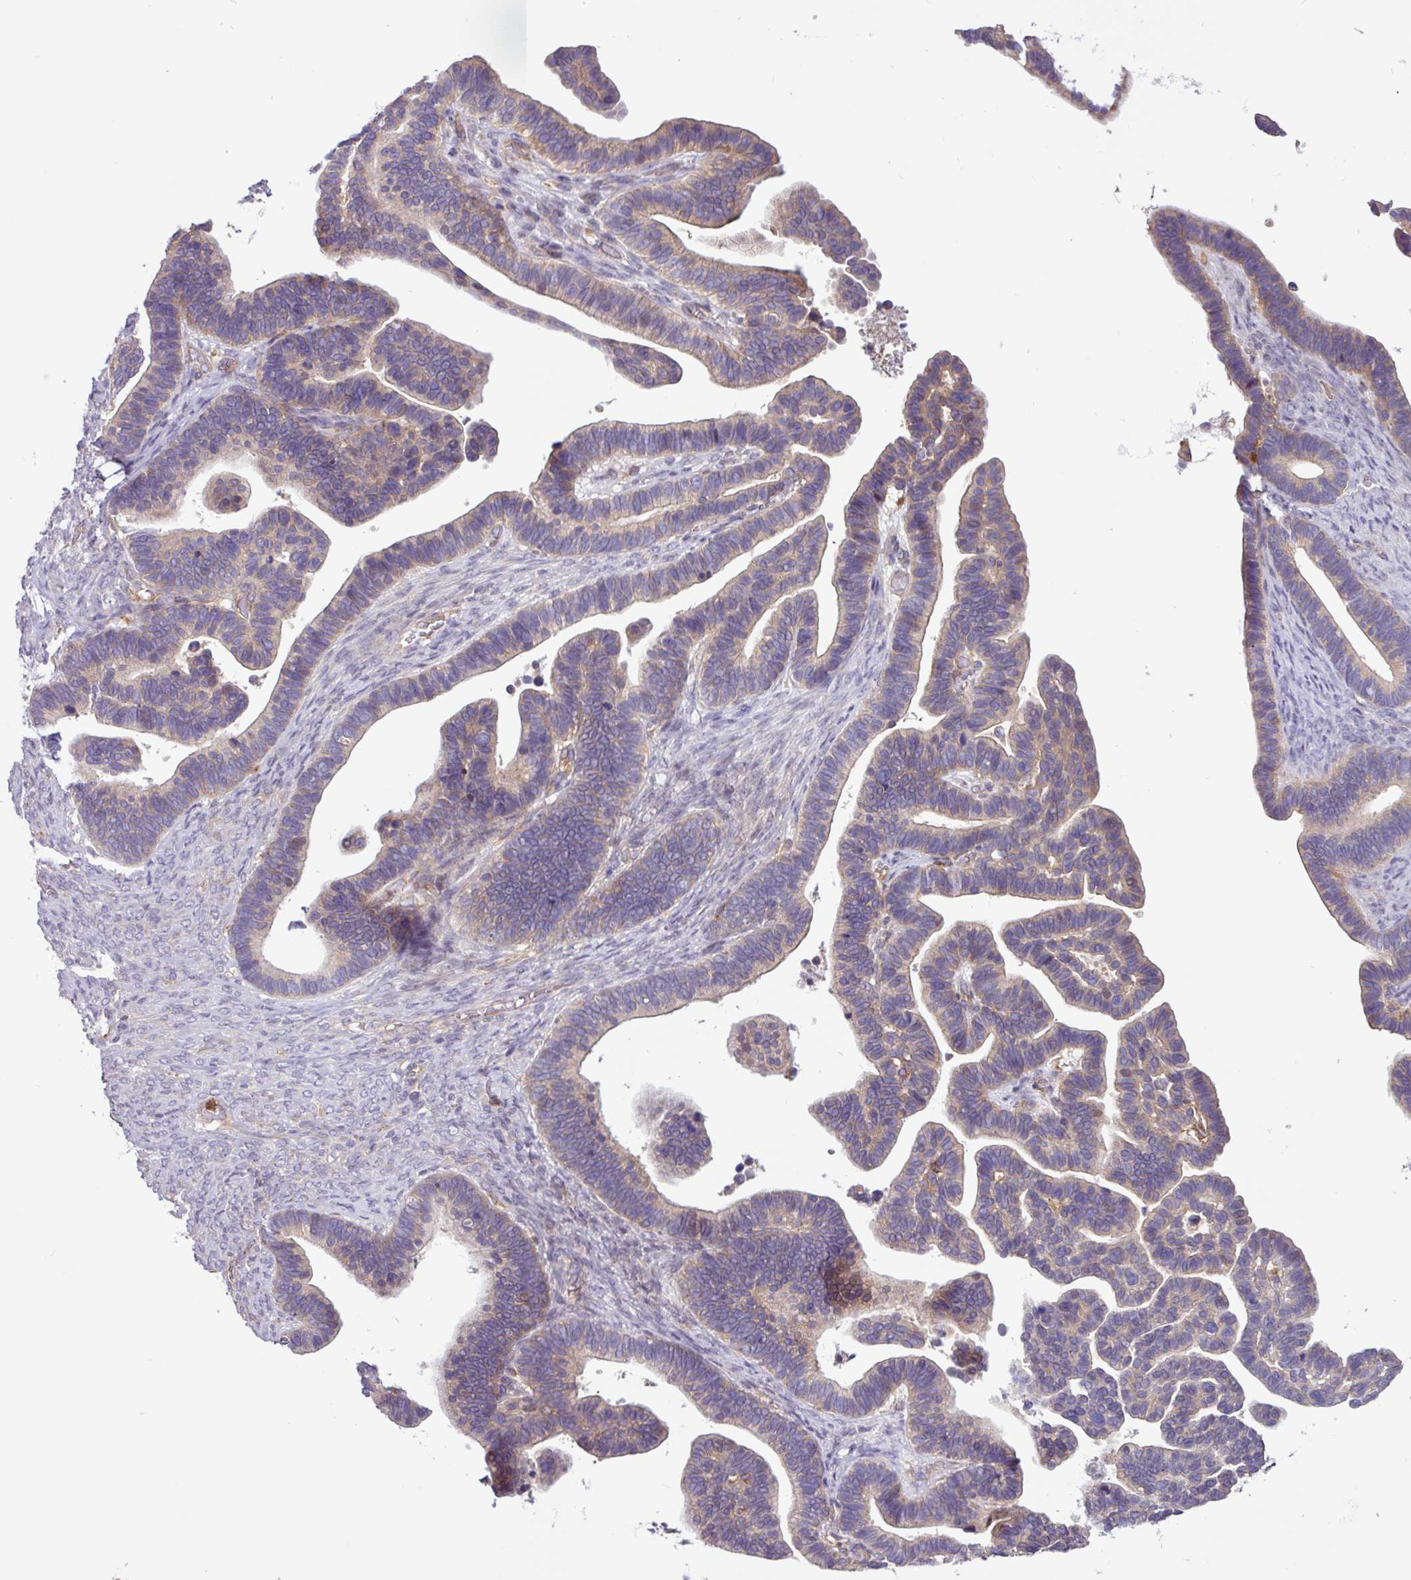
{"staining": {"intensity": "weak", "quantity": "<25%", "location": "cytoplasmic/membranous"}, "tissue": "ovarian cancer", "cell_type": "Tumor cells", "image_type": "cancer", "snomed": [{"axis": "morphology", "description": "Cystadenocarcinoma, serous, NOS"}, {"axis": "topography", "description": "Ovary"}], "caption": "Micrograph shows no protein positivity in tumor cells of serous cystadenocarcinoma (ovarian) tissue.", "gene": "ACTR3", "patient": {"sex": "female", "age": 56}}